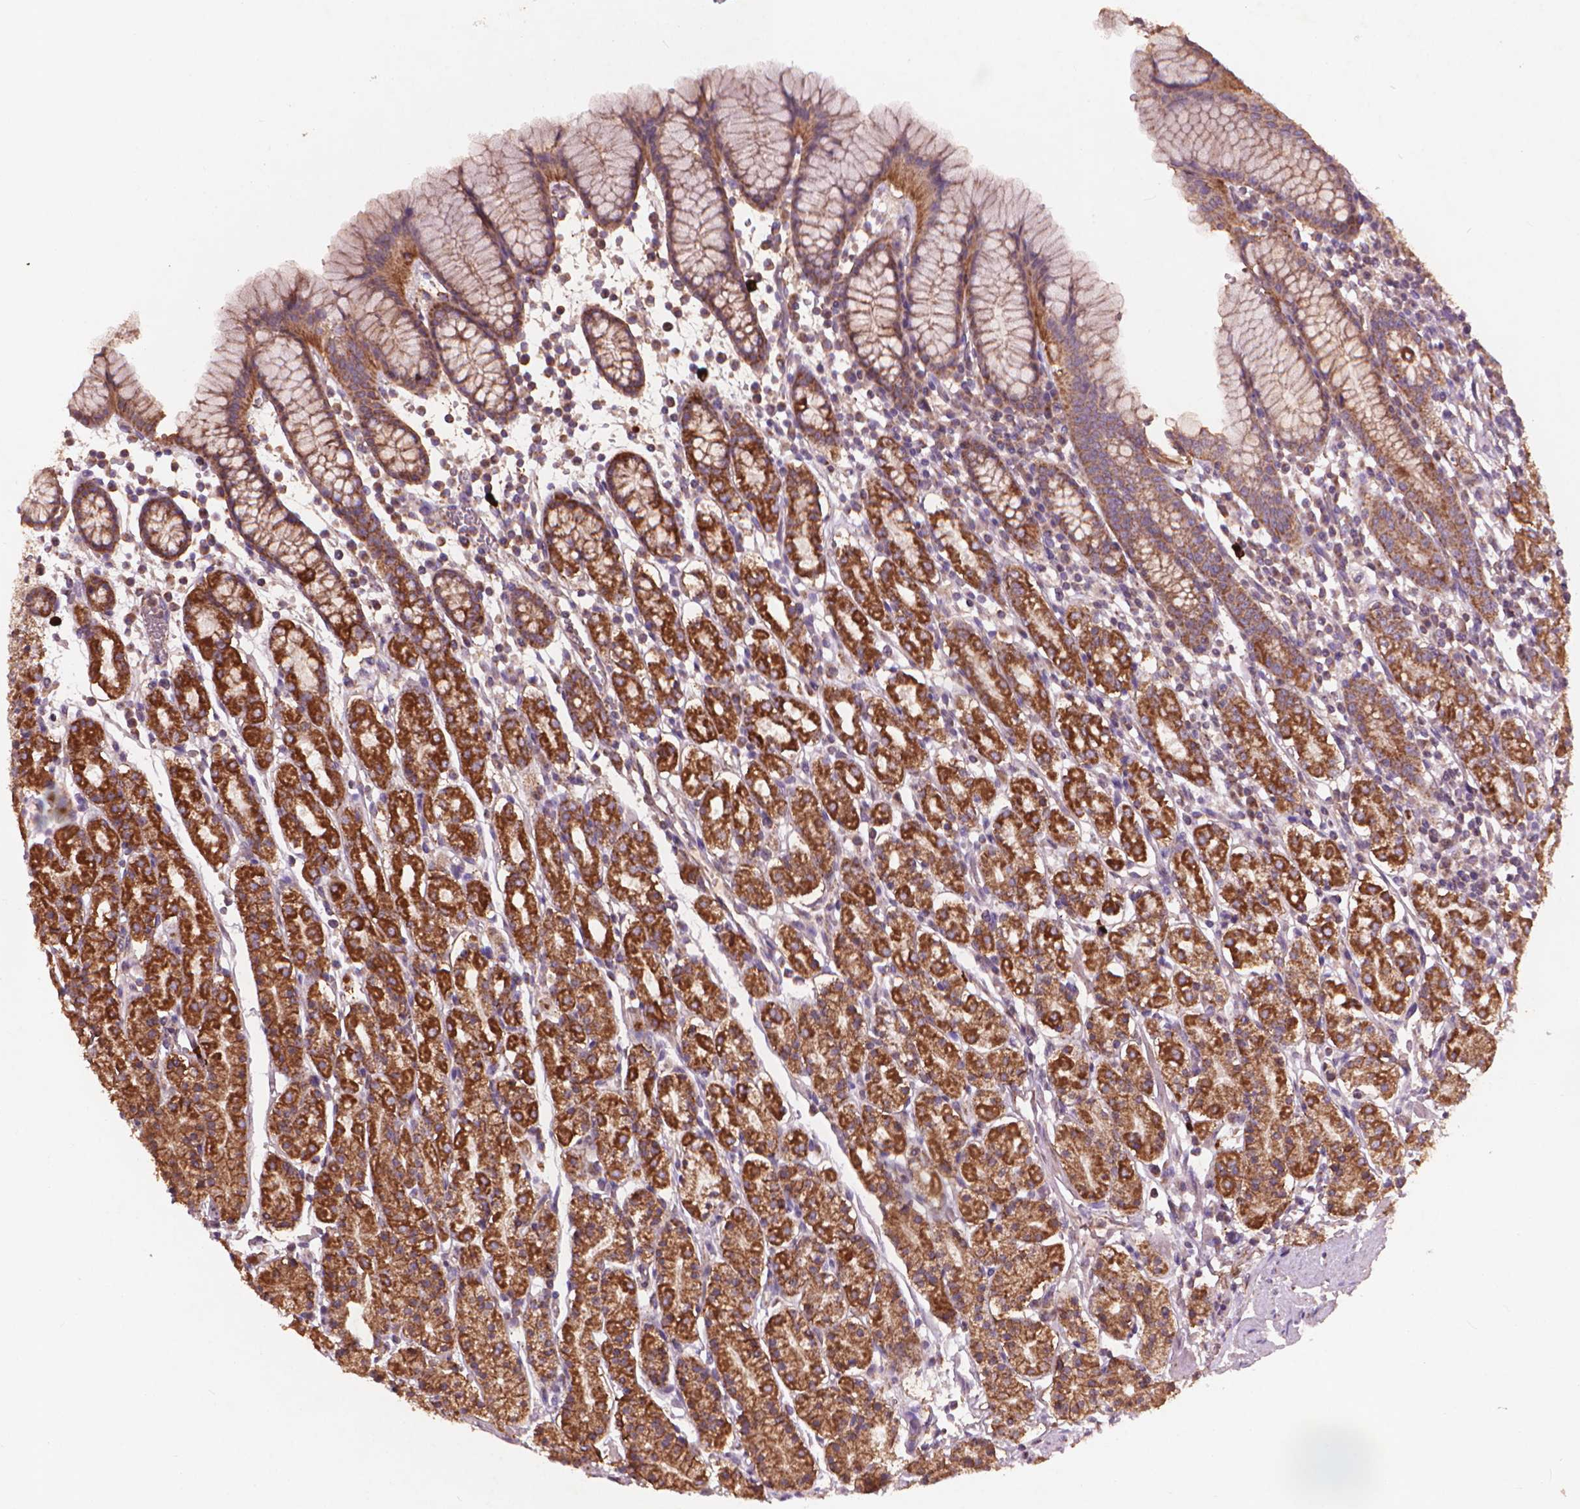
{"staining": {"intensity": "strong", "quantity": ">75%", "location": "cytoplasmic/membranous"}, "tissue": "stomach", "cell_type": "Glandular cells", "image_type": "normal", "snomed": [{"axis": "morphology", "description": "Normal tissue, NOS"}, {"axis": "topography", "description": "Stomach, upper"}, {"axis": "topography", "description": "Stomach"}], "caption": "DAB (3,3'-diaminobenzidine) immunohistochemical staining of normal human stomach reveals strong cytoplasmic/membranous protein expression in about >75% of glandular cells.", "gene": "NLRX1", "patient": {"sex": "male", "age": 62}}